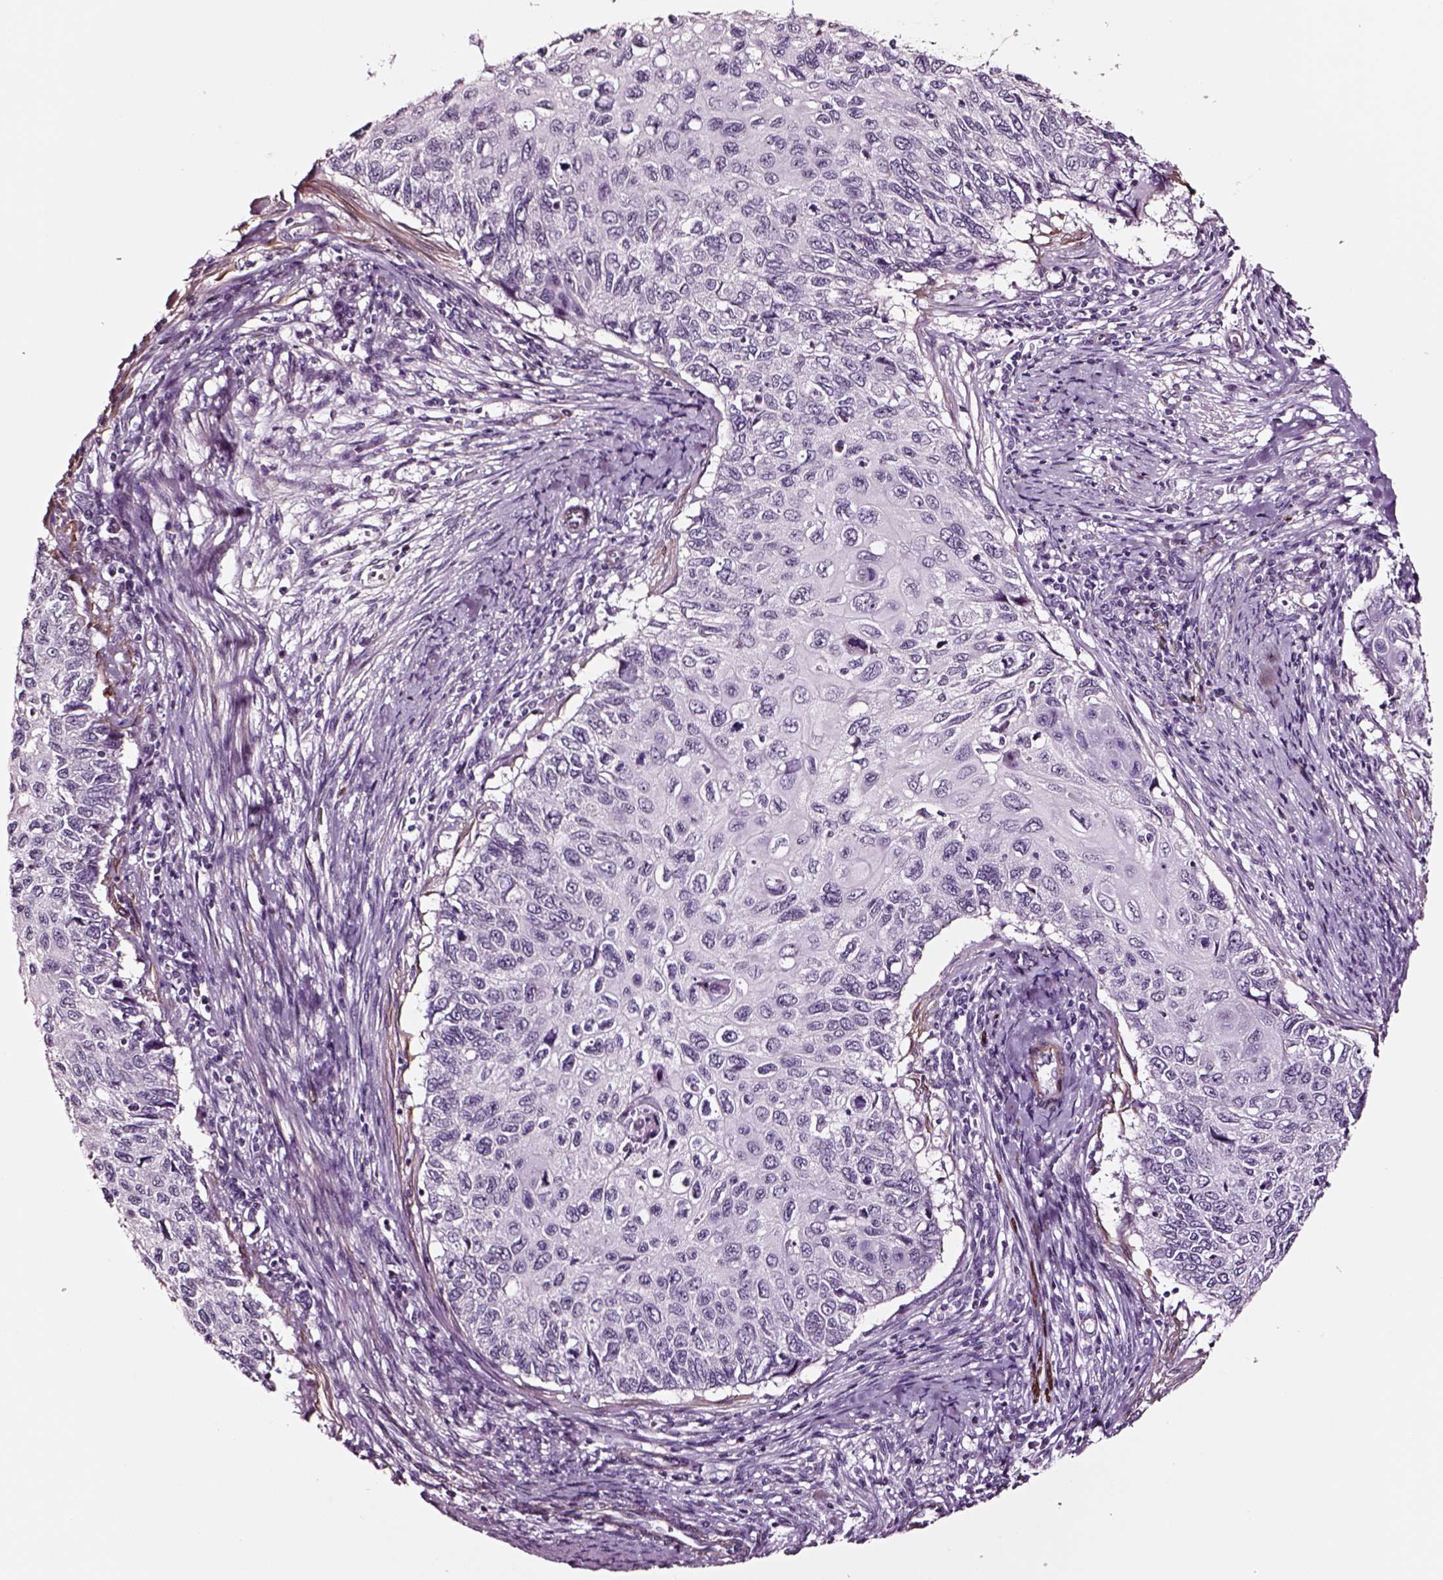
{"staining": {"intensity": "negative", "quantity": "none", "location": "none"}, "tissue": "cervical cancer", "cell_type": "Tumor cells", "image_type": "cancer", "snomed": [{"axis": "morphology", "description": "Squamous cell carcinoma, NOS"}, {"axis": "topography", "description": "Cervix"}], "caption": "Human cervical squamous cell carcinoma stained for a protein using immunohistochemistry reveals no staining in tumor cells.", "gene": "SOX10", "patient": {"sex": "female", "age": 70}}